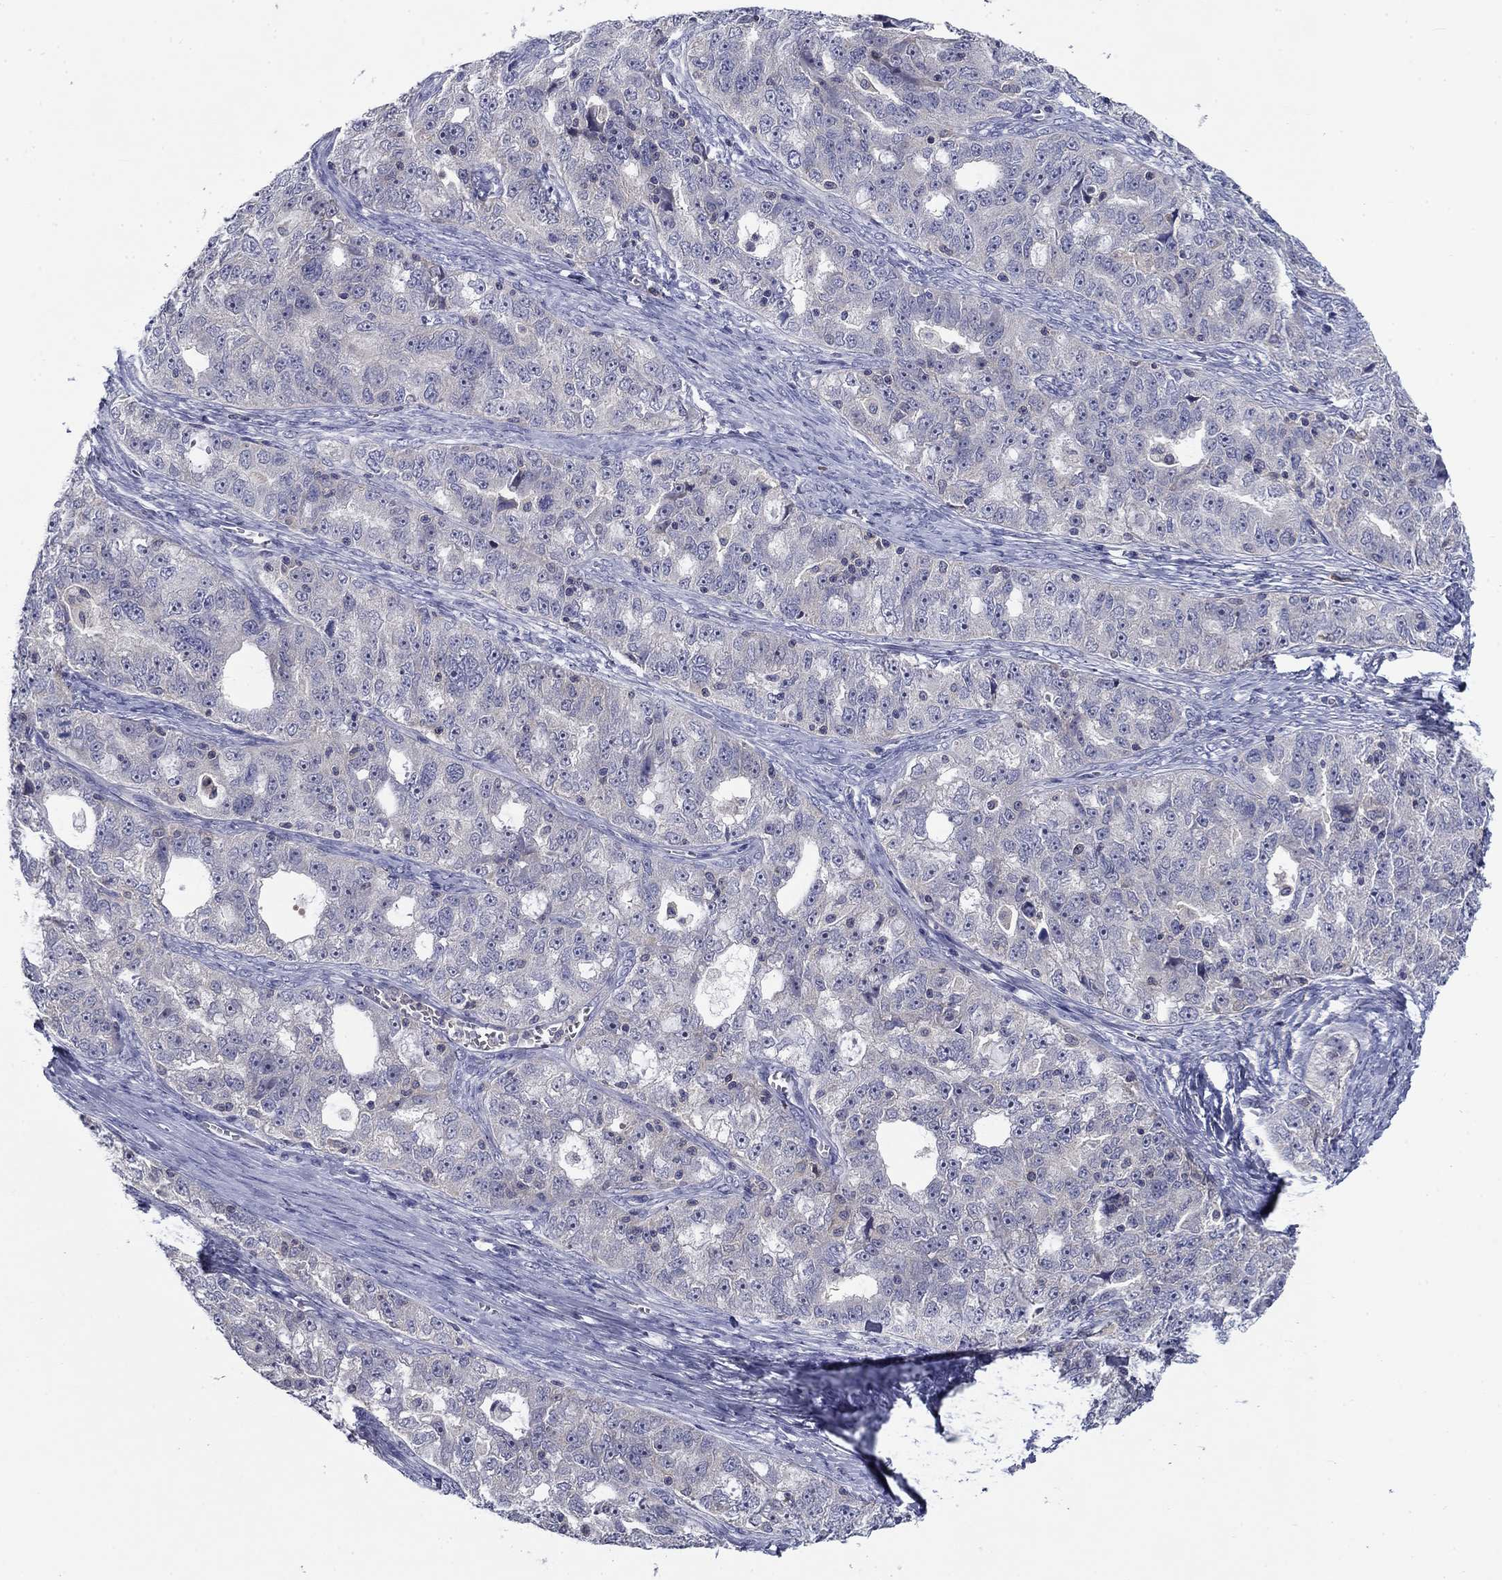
{"staining": {"intensity": "negative", "quantity": "none", "location": "none"}, "tissue": "ovarian cancer", "cell_type": "Tumor cells", "image_type": "cancer", "snomed": [{"axis": "morphology", "description": "Cystadenocarcinoma, serous, NOS"}, {"axis": "topography", "description": "Ovary"}], "caption": "DAB (3,3'-diaminobenzidine) immunohistochemical staining of human serous cystadenocarcinoma (ovarian) exhibits no significant expression in tumor cells. (Immunohistochemistry, brightfield microscopy, high magnification).", "gene": "POU2F2", "patient": {"sex": "female", "age": 51}}